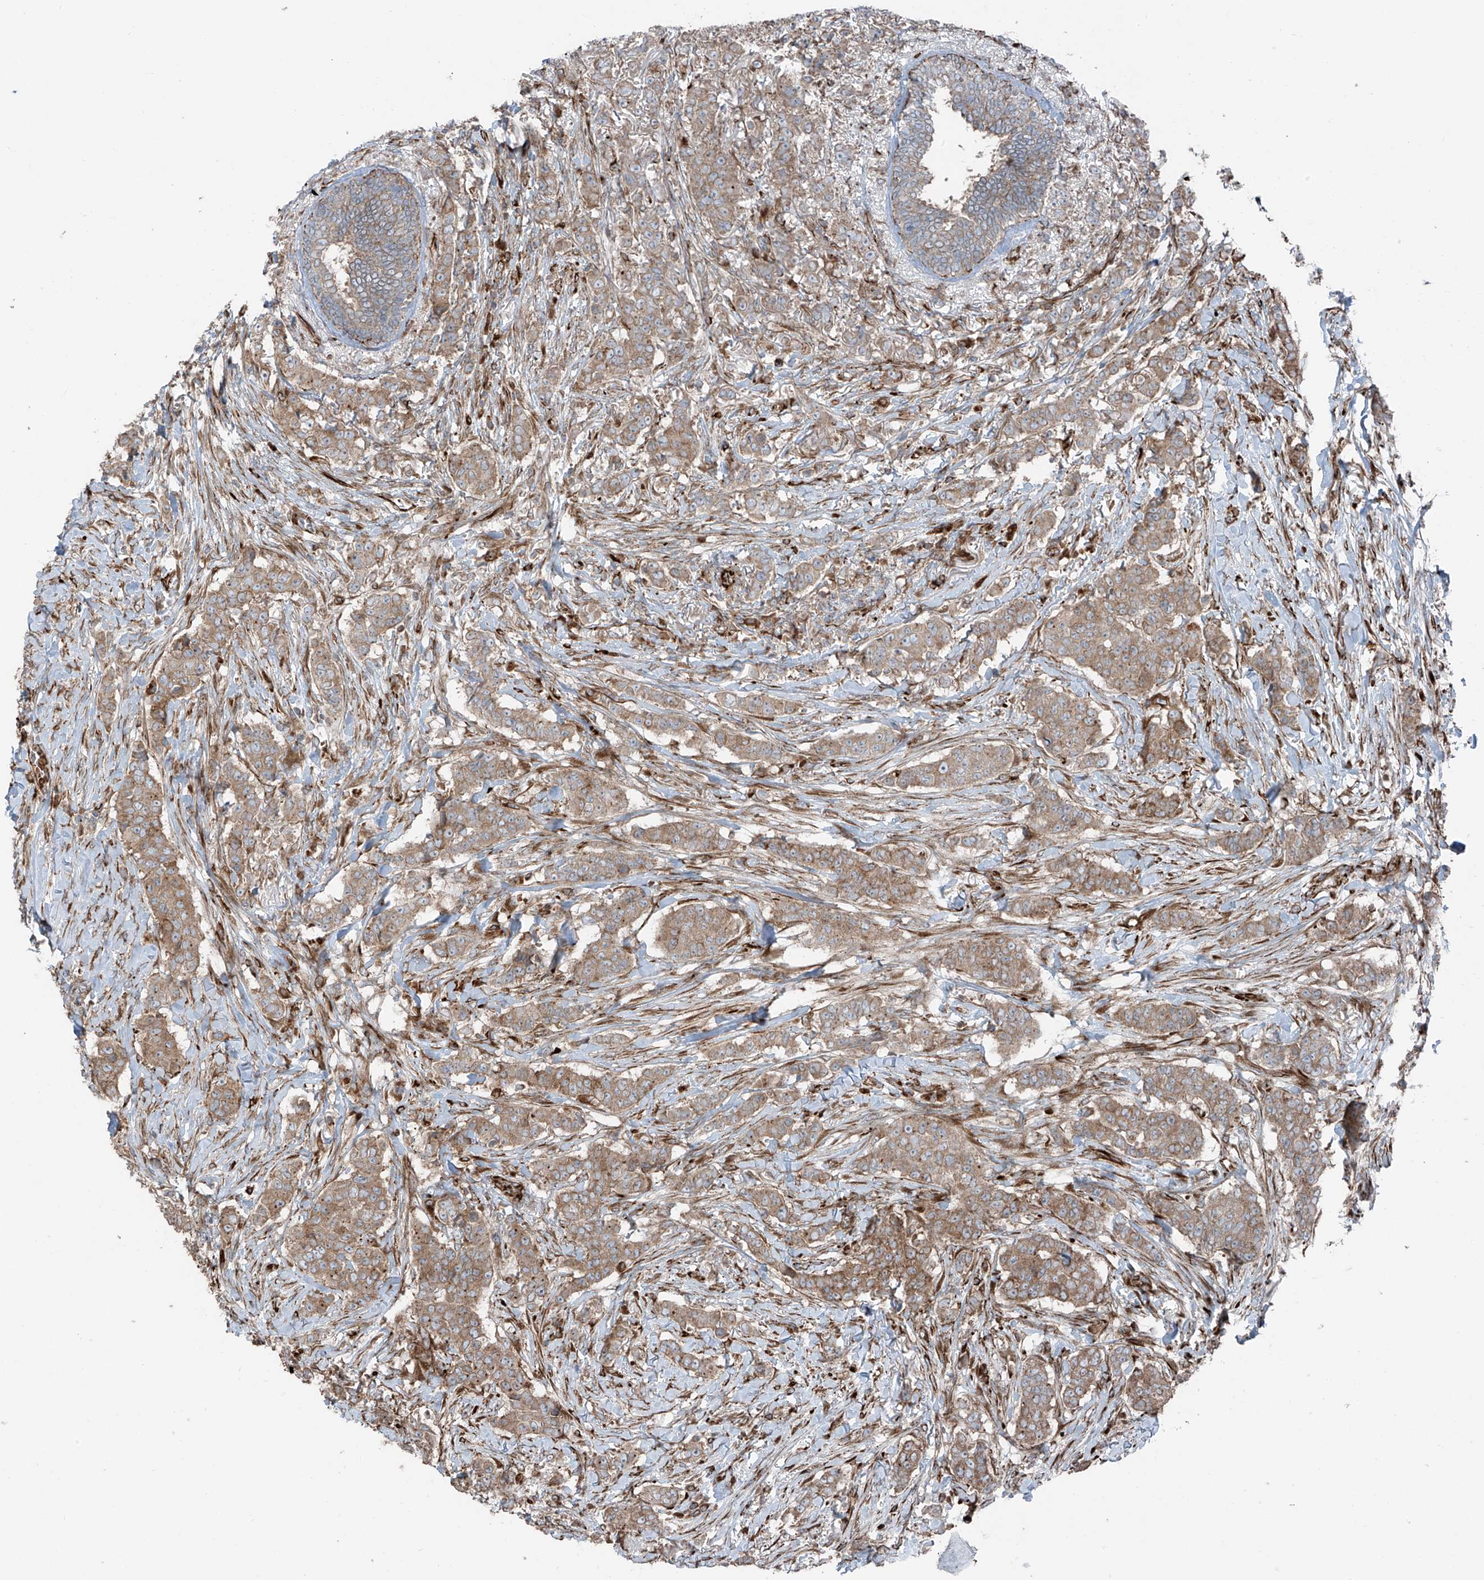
{"staining": {"intensity": "moderate", "quantity": ">75%", "location": "cytoplasmic/membranous"}, "tissue": "breast cancer", "cell_type": "Tumor cells", "image_type": "cancer", "snomed": [{"axis": "morphology", "description": "Duct carcinoma"}, {"axis": "topography", "description": "Breast"}], "caption": "Immunohistochemistry micrograph of human breast invasive ductal carcinoma stained for a protein (brown), which displays medium levels of moderate cytoplasmic/membranous expression in about >75% of tumor cells.", "gene": "ERLEC1", "patient": {"sex": "female", "age": 40}}